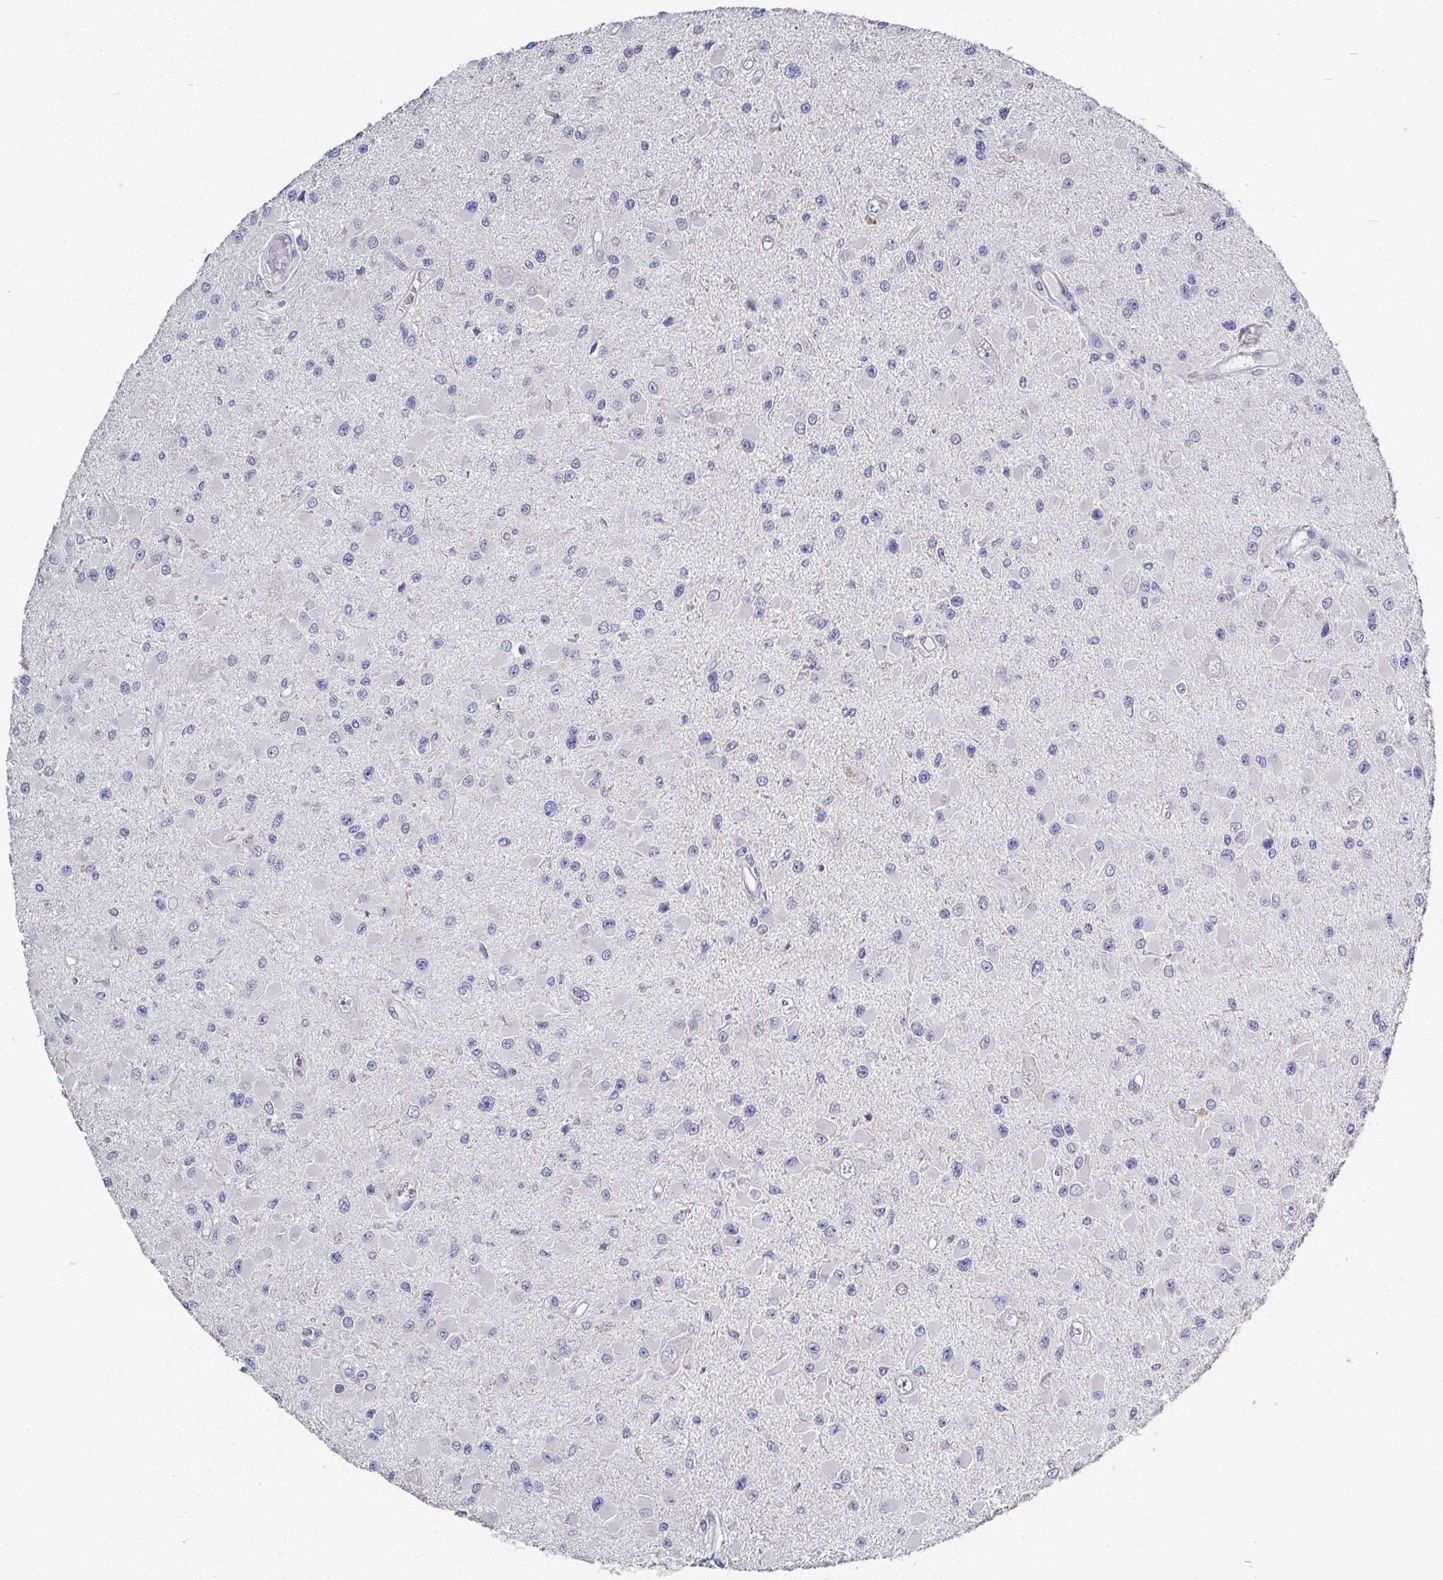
{"staining": {"intensity": "negative", "quantity": "none", "location": "none"}, "tissue": "glioma", "cell_type": "Tumor cells", "image_type": "cancer", "snomed": [{"axis": "morphology", "description": "Glioma, malignant, High grade"}, {"axis": "topography", "description": "Brain"}], "caption": "High power microscopy histopathology image of an IHC histopathology image of malignant glioma (high-grade), revealing no significant positivity in tumor cells.", "gene": "SSC4D", "patient": {"sex": "male", "age": 54}}